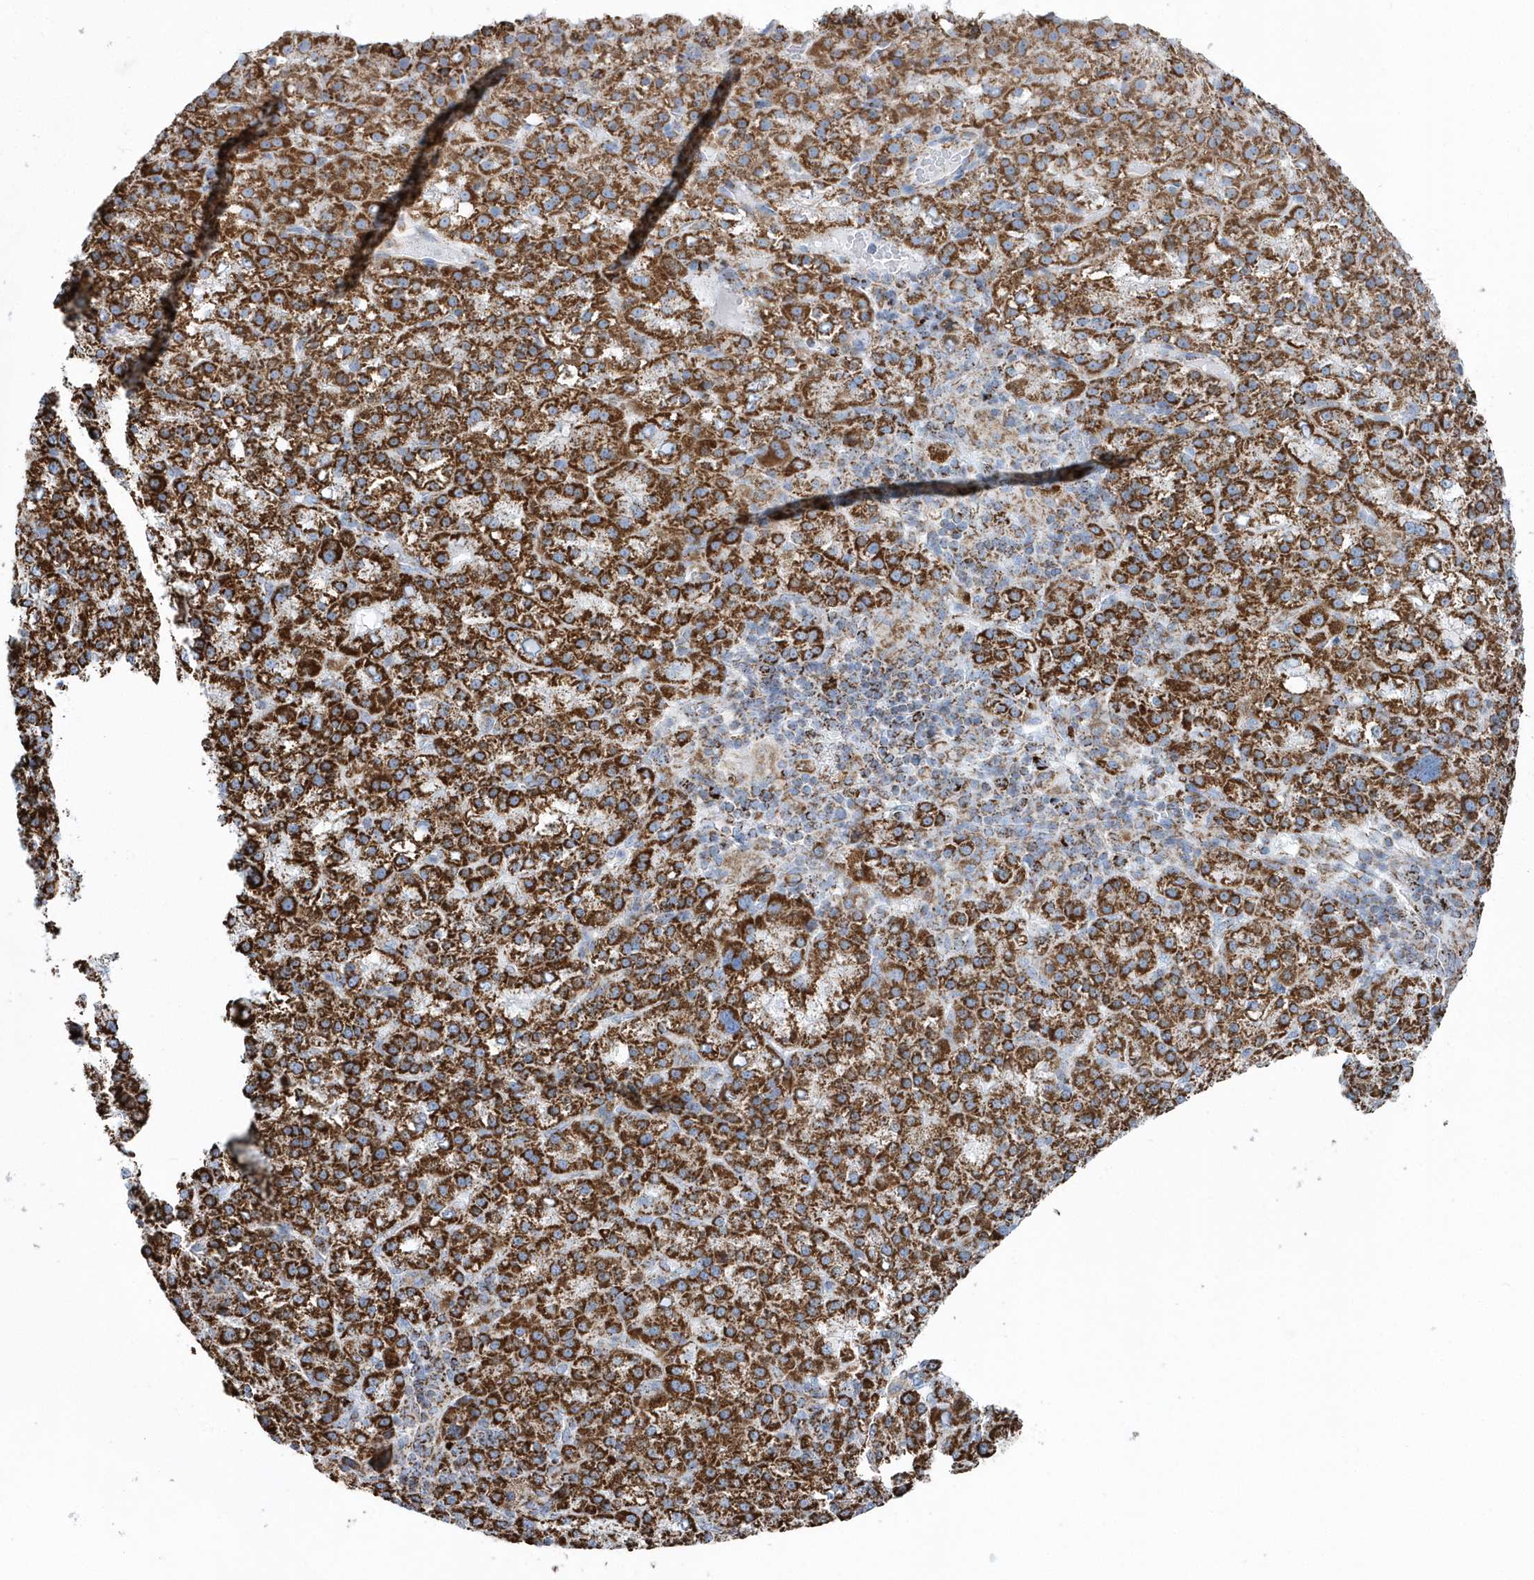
{"staining": {"intensity": "strong", "quantity": ">75%", "location": "cytoplasmic/membranous"}, "tissue": "liver cancer", "cell_type": "Tumor cells", "image_type": "cancer", "snomed": [{"axis": "morphology", "description": "Carcinoma, Hepatocellular, NOS"}, {"axis": "topography", "description": "Liver"}], "caption": "High-power microscopy captured an immunohistochemistry micrograph of liver cancer (hepatocellular carcinoma), revealing strong cytoplasmic/membranous expression in about >75% of tumor cells.", "gene": "TMCO6", "patient": {"sex": "female", "age": 58}}